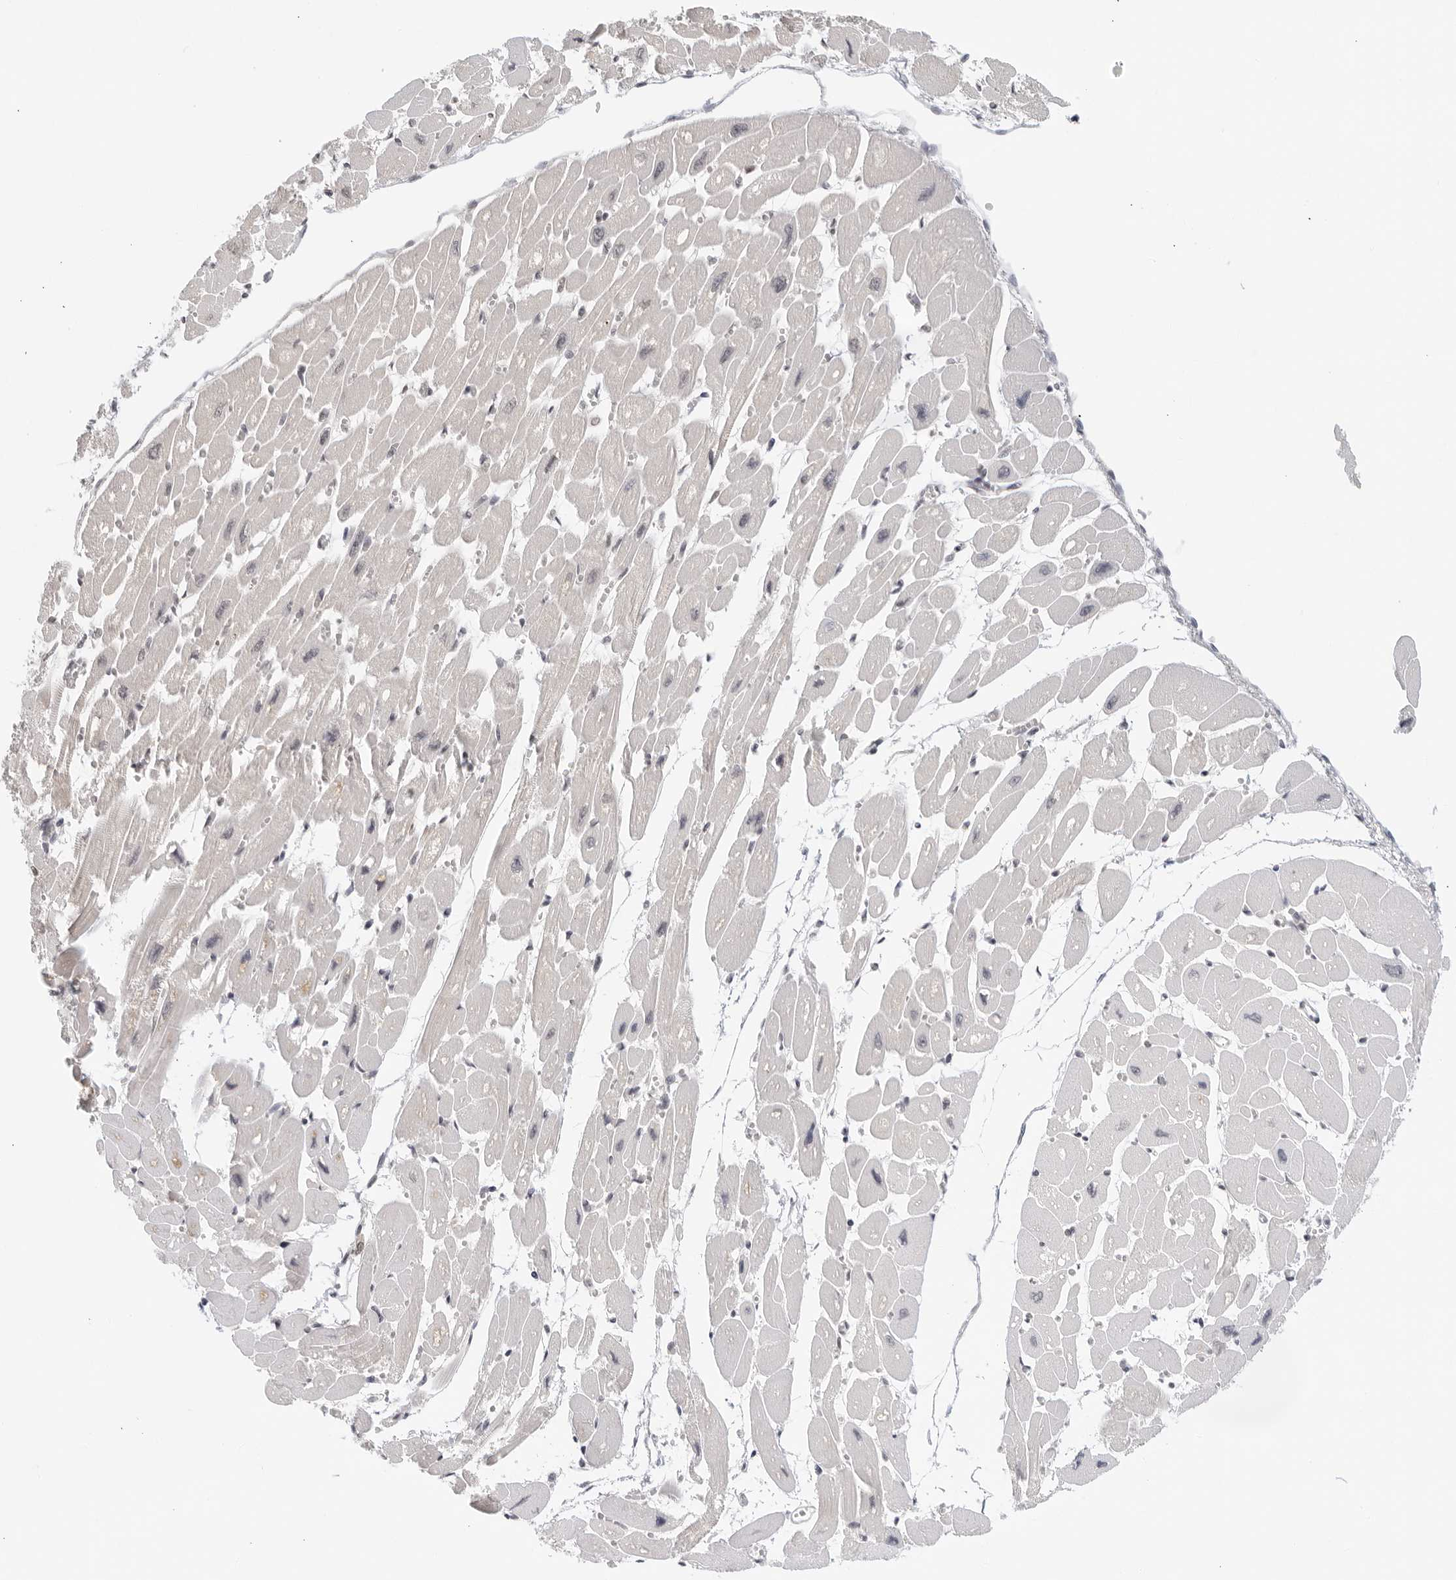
{"staining": {"intensity": "negative", "quantity": "none", "location": "none"}, "tissue": "heart muscle", "cell_type": "Cardiomyocytes", "image_type": "normal", "snomed": [{"axis": "morphology", "description": "Normal tissue, NOS"}, {"axis": "topography", "description": "Heart"}], "caption": "An immunohistochemistry (IHC) histopathology image of normal heart muscle is shown. There is no staining in cardiomyocytes of heart muscle.", "gene": "RAB11FIP3", "patient": {"sex": "female", "age": 54}}